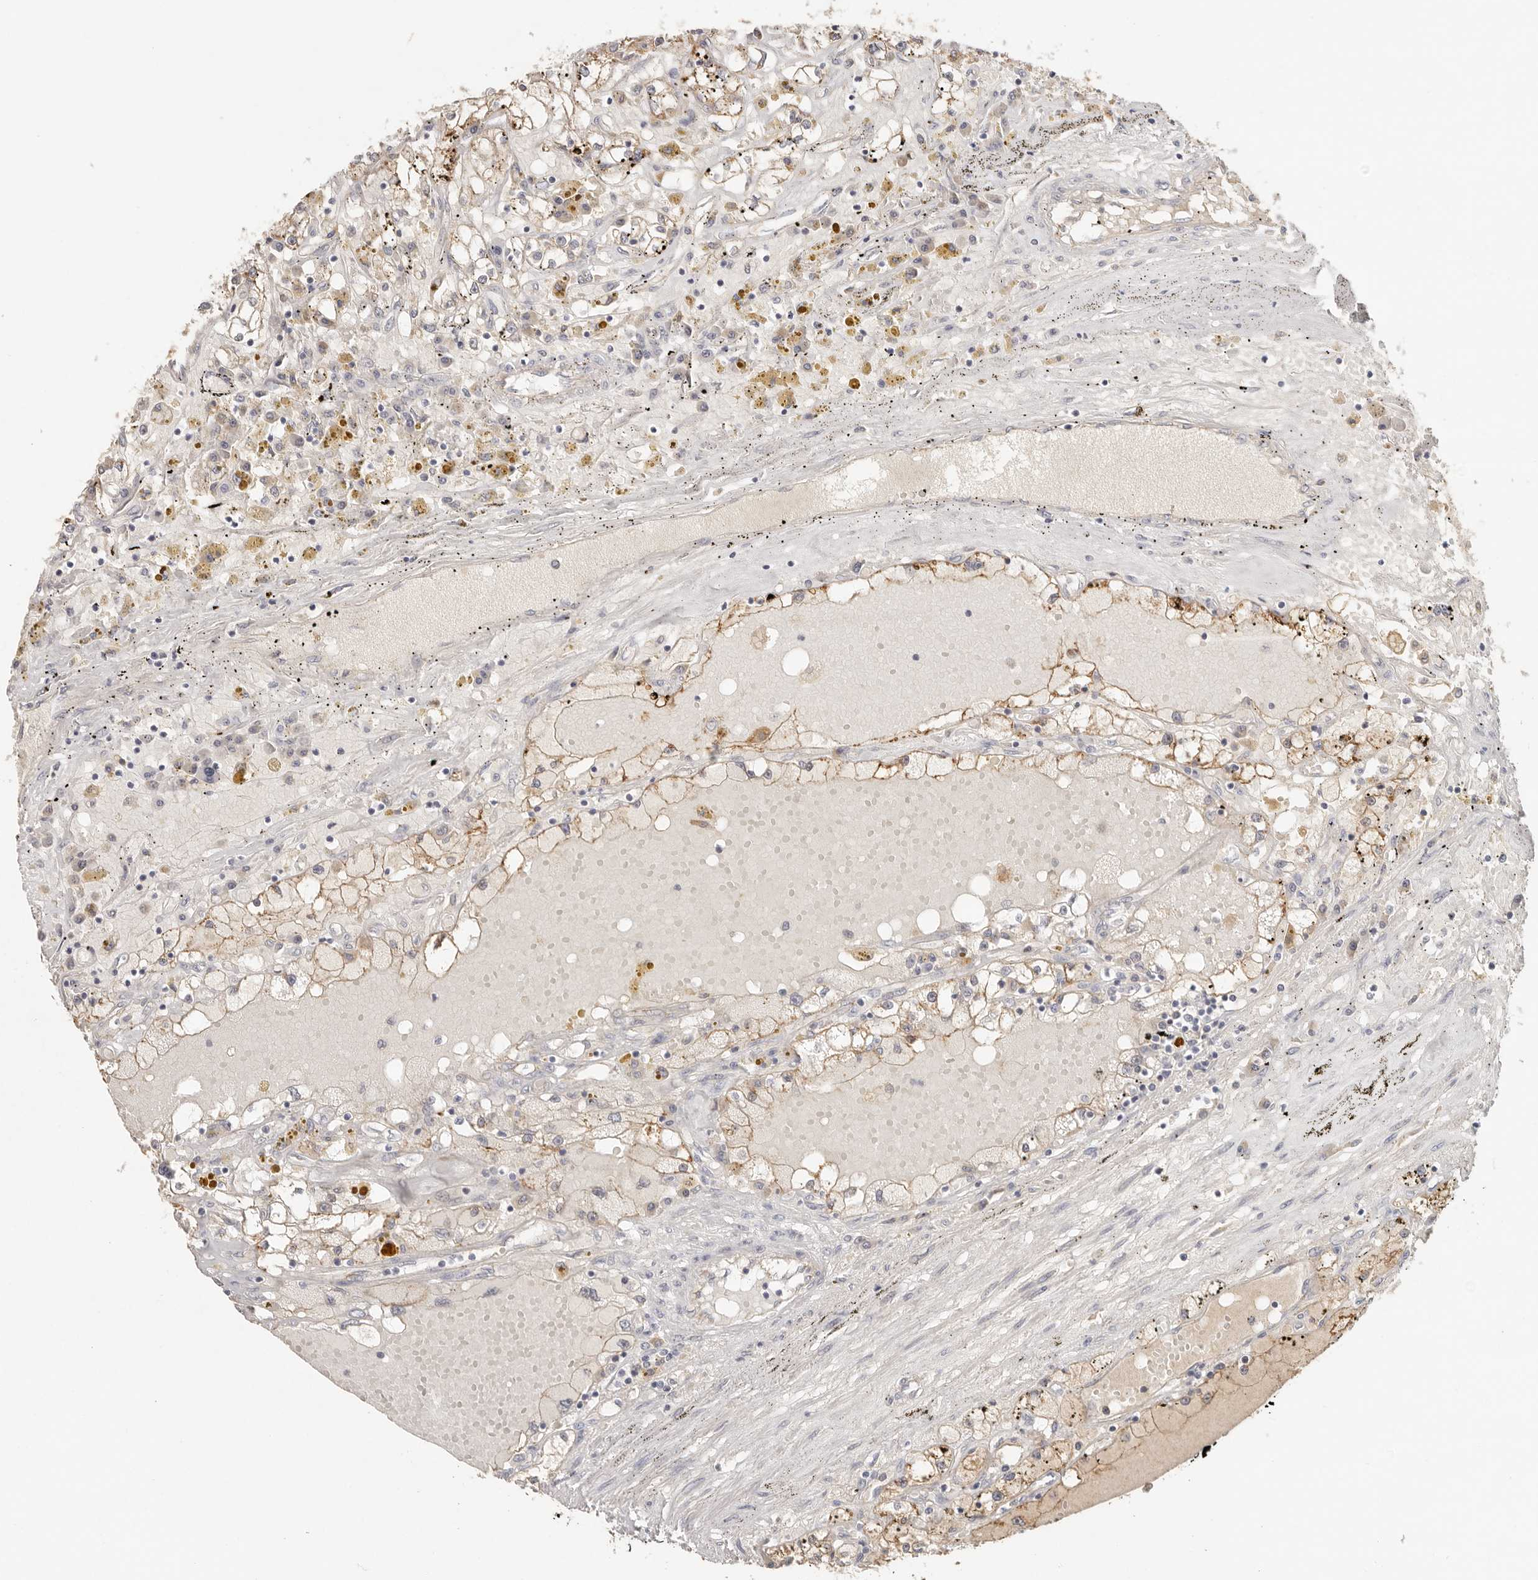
{"staining": {"intensity": "moderate", "quantity": ">75%", "location": "cytoplasmic/membranous"}, "tissue": "renal cancer", "cell_type": "Tumor cells", "image_type": "cancer", "snomed": [{"axis": "morphology", "description": "Adenocarcinoma, NOS"}, {"axis": "topography", "description": "Kidney"}], "caption": "About >75% of tumor cells in renal adenocarcinoma show moderate cytoplasmic/membranous protein positivity as visualized by brown immunohistochemical staining.", "gene": "ANXA9", "patient": {"sex": "male", "age": 56}}